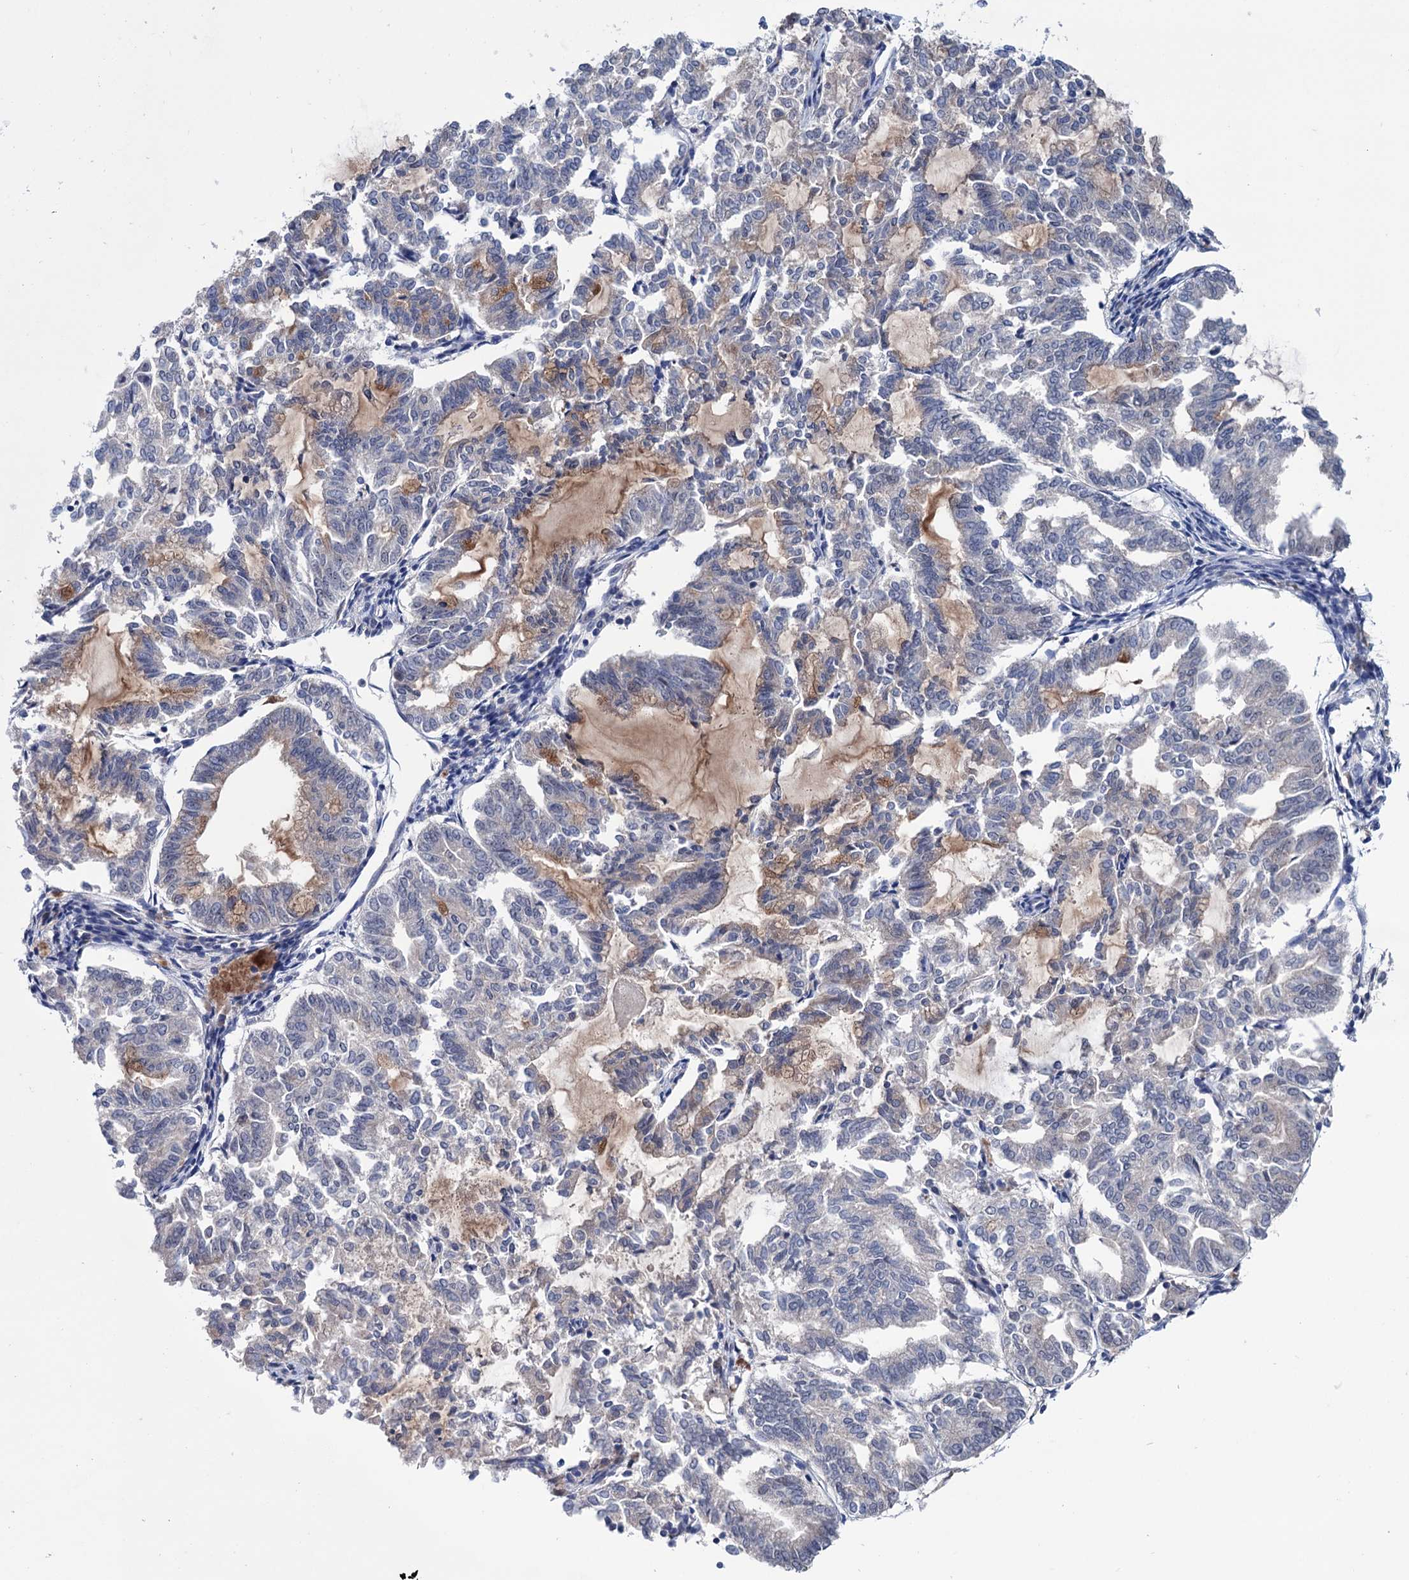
{"staining": {"intensity": "negative", "quantity": "none", "location": "none"}, "tissue": "endometrial cancer", "cell_type": "Tumor cells", "image_type": "cancer", "snomed": [{"axis": "morphology", "description": "Adenocarcinoma, NOS"}, {"axis": "topography", "description": "Endometrium"}], "caption": "Immunohistochemistry (IHC) image of neoplastic tissue: human adenocarcinoma (endometrial) stained with DAB (3,3'-diaminobenzidine) reveals no significant protein positivity in tumor cells.", "gene": "EYA4", "patient": {"sex": "female", "age": 79}}